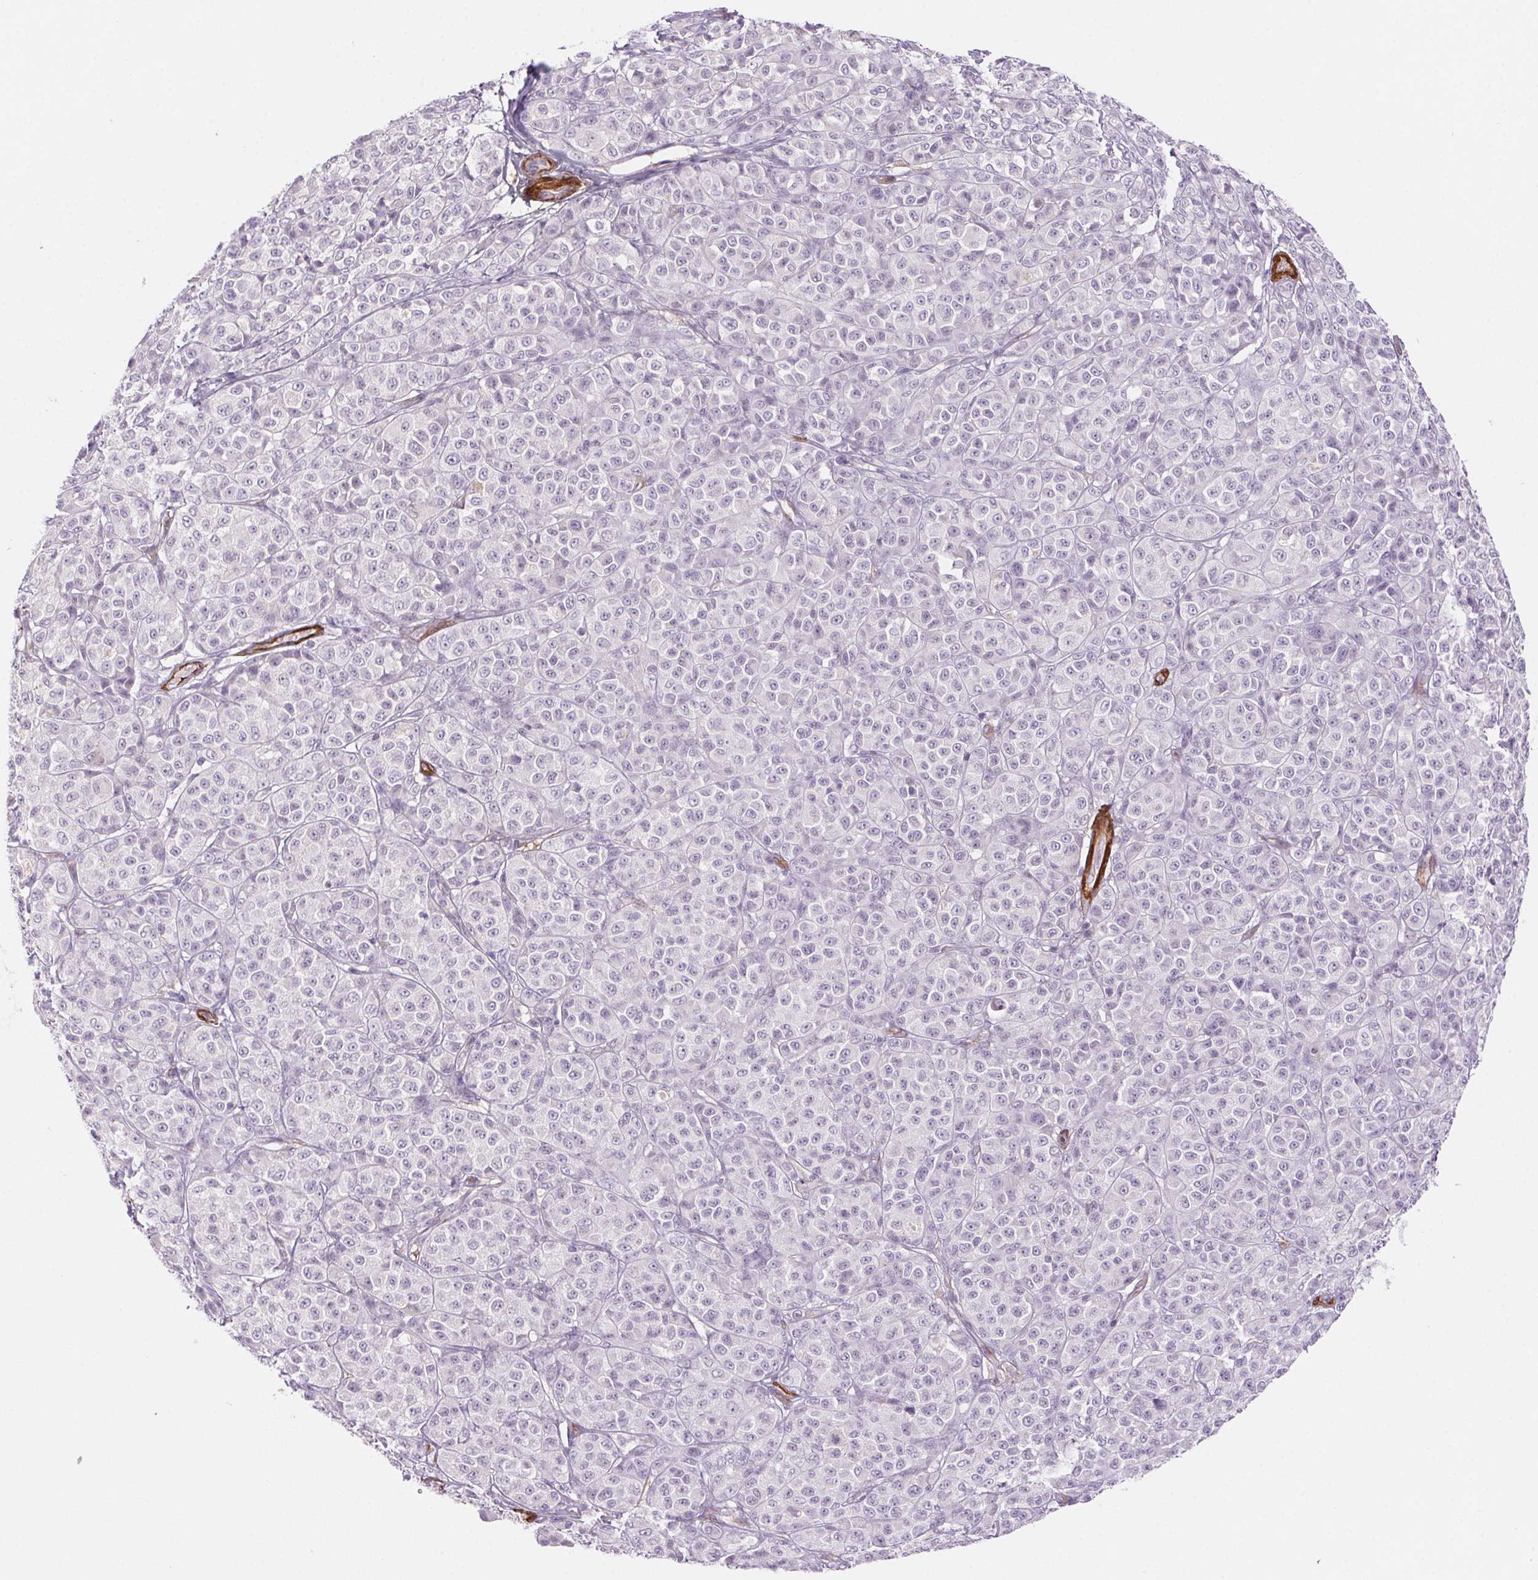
{"staining": {"intensity": "negative", "quantity": "none", "location": "none"}, "tissue": "melanoma", "cell_type": "Tumor cells", "image_type": "cancer", "snomed": [{"axis": "morphology", "description": "Malignant melanoma, NOS"}, {"axis": "topography", "description": "Skin"}], "caption": "High power microscopy histopathology image of an IHC image of malignant melanoma, revealing no significant staining in tumor cells. (Stains: DAB immunohistochemistry (IHC) with hematoxylin counter stain, Microscopy: brightfield microscopy at high magnification).", "gene": "GPX8", "patient": {"sex": "male", "age": 89}}